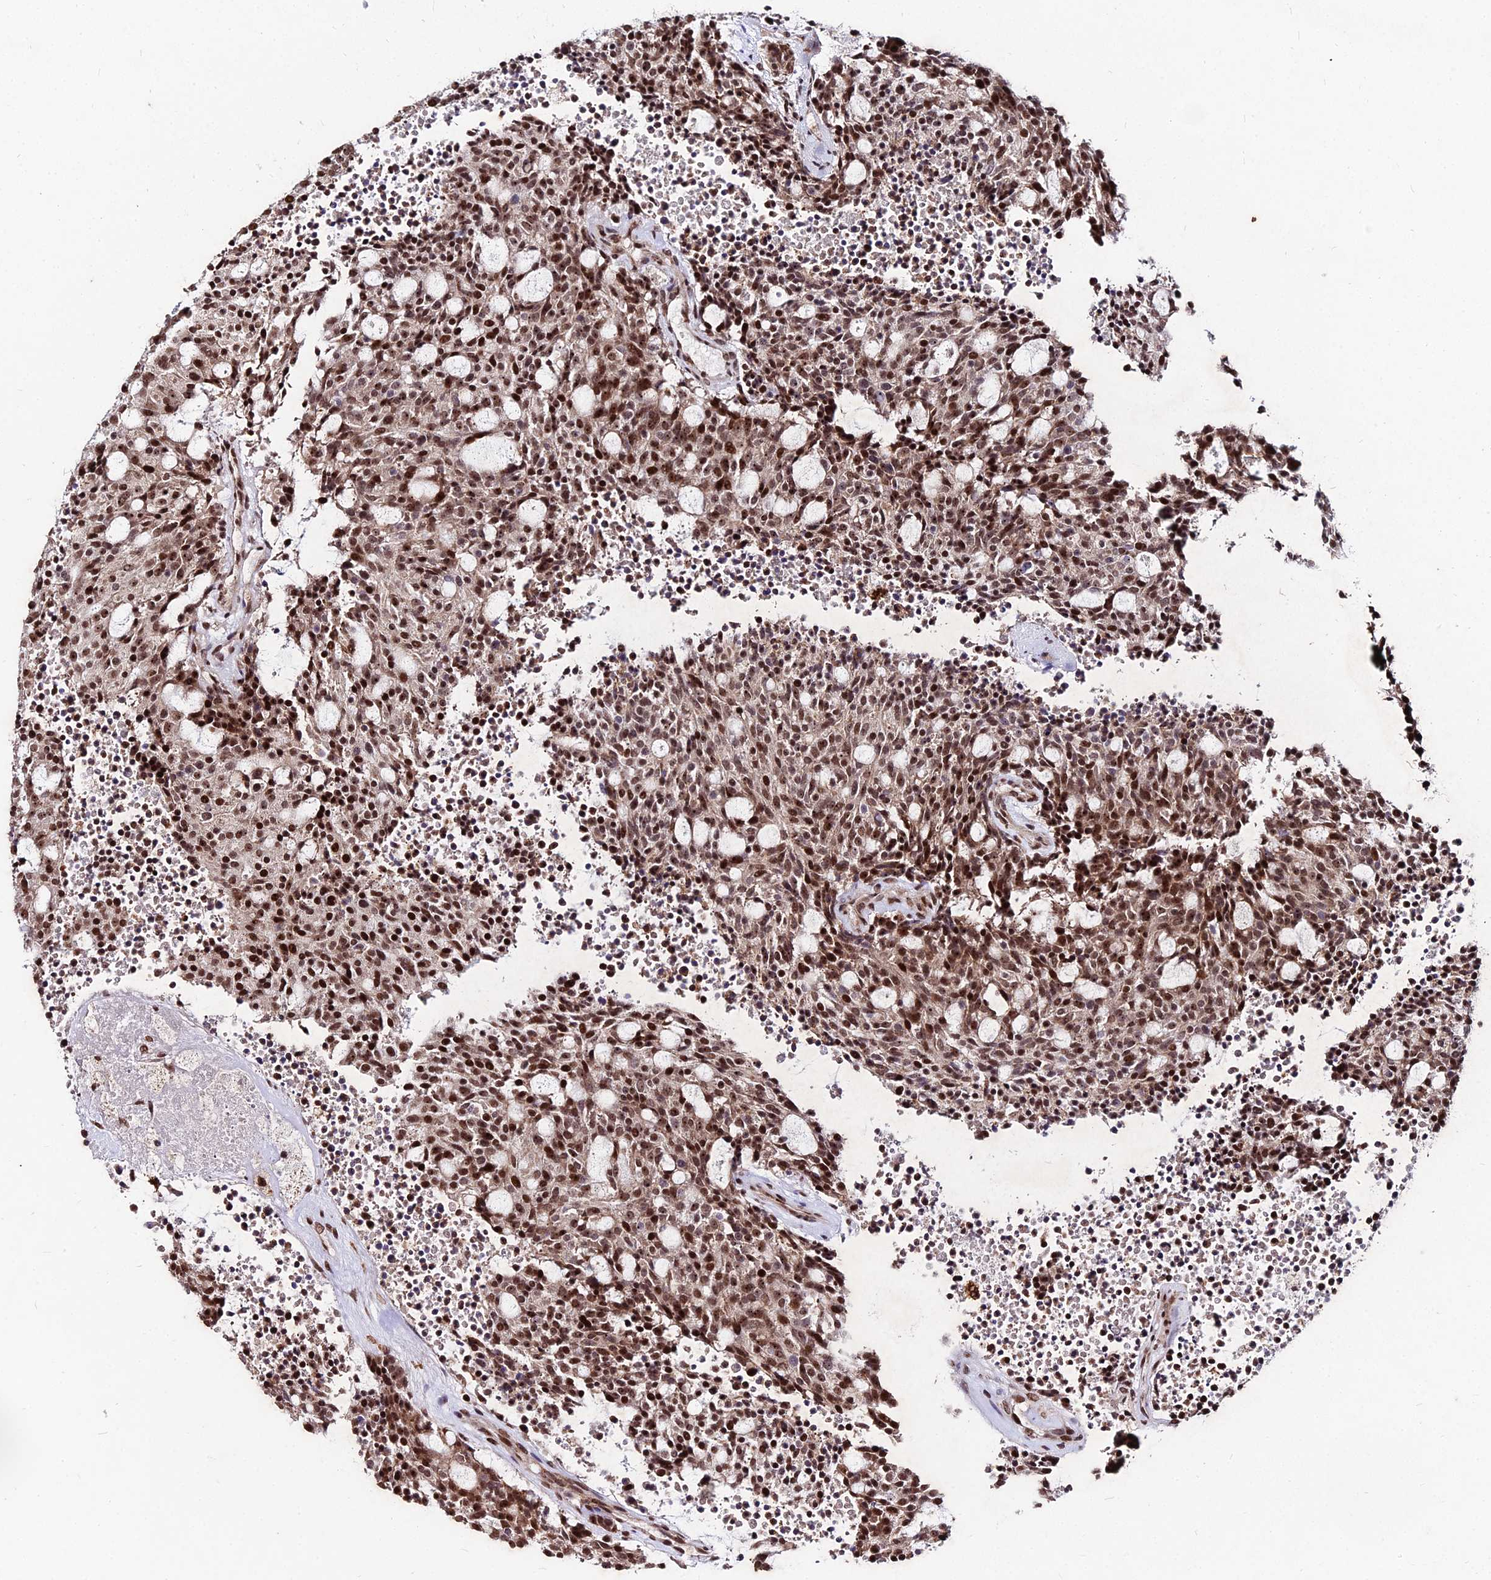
{"staining": {"intensity": "strong", "quantity": ">75%", "location": "nuclear"}, "tissue": "carcinoid", "cell_type": "Tumor cells", "image_type": "cancer", "snomed": [{"axis": "morphology", "description": "Carcinoid, malignant, NOS"}, {"axis": "topography", "description": "Pancreas"}], "caption": "Immunohistochemical staining of human carcinoid demonstrates high levels of strong nuclear staining in about >75% of tumor cells.", "gene": "ZBED4", "patient": {"sex": "female", "age": 54}}